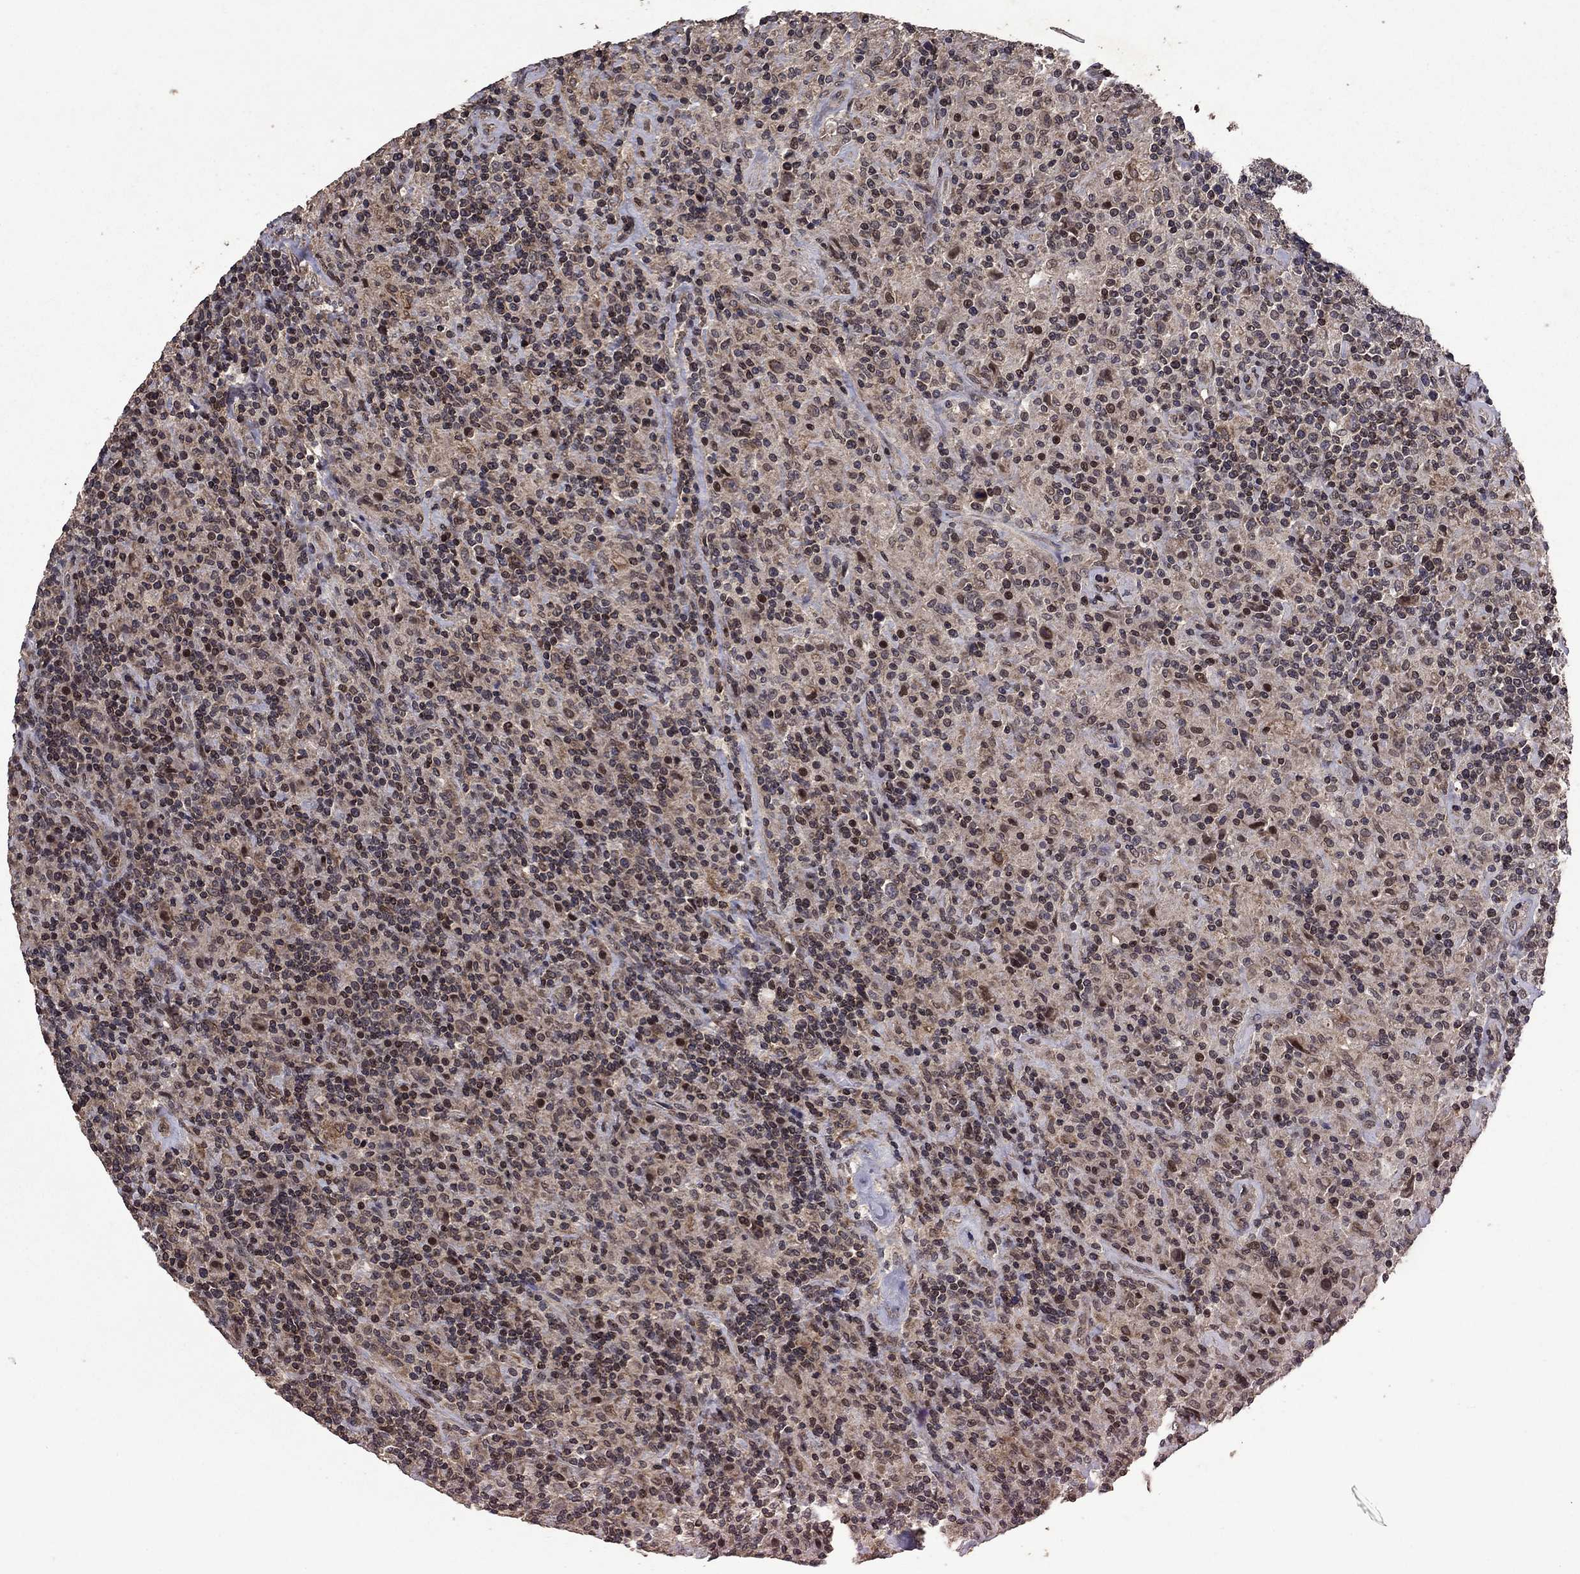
{"staining": {"intensity": "negative", "quantity": "none", "location": "none"}, "tissue": "lymphoma", "cell_type": "Tumor cells", "image_type": "cancer", "snomed": [{"axis": "morphology", "description": "Hodgkin's disease, NOS"}, {"axis": "topography", "description": "Lymph node"}], "caption": "A micrograph of lymphoma stained for a protein displays no brown staining in tumor cells.", "gene": "DHRS1", "patient": {"sex": "male", "age": 70}}